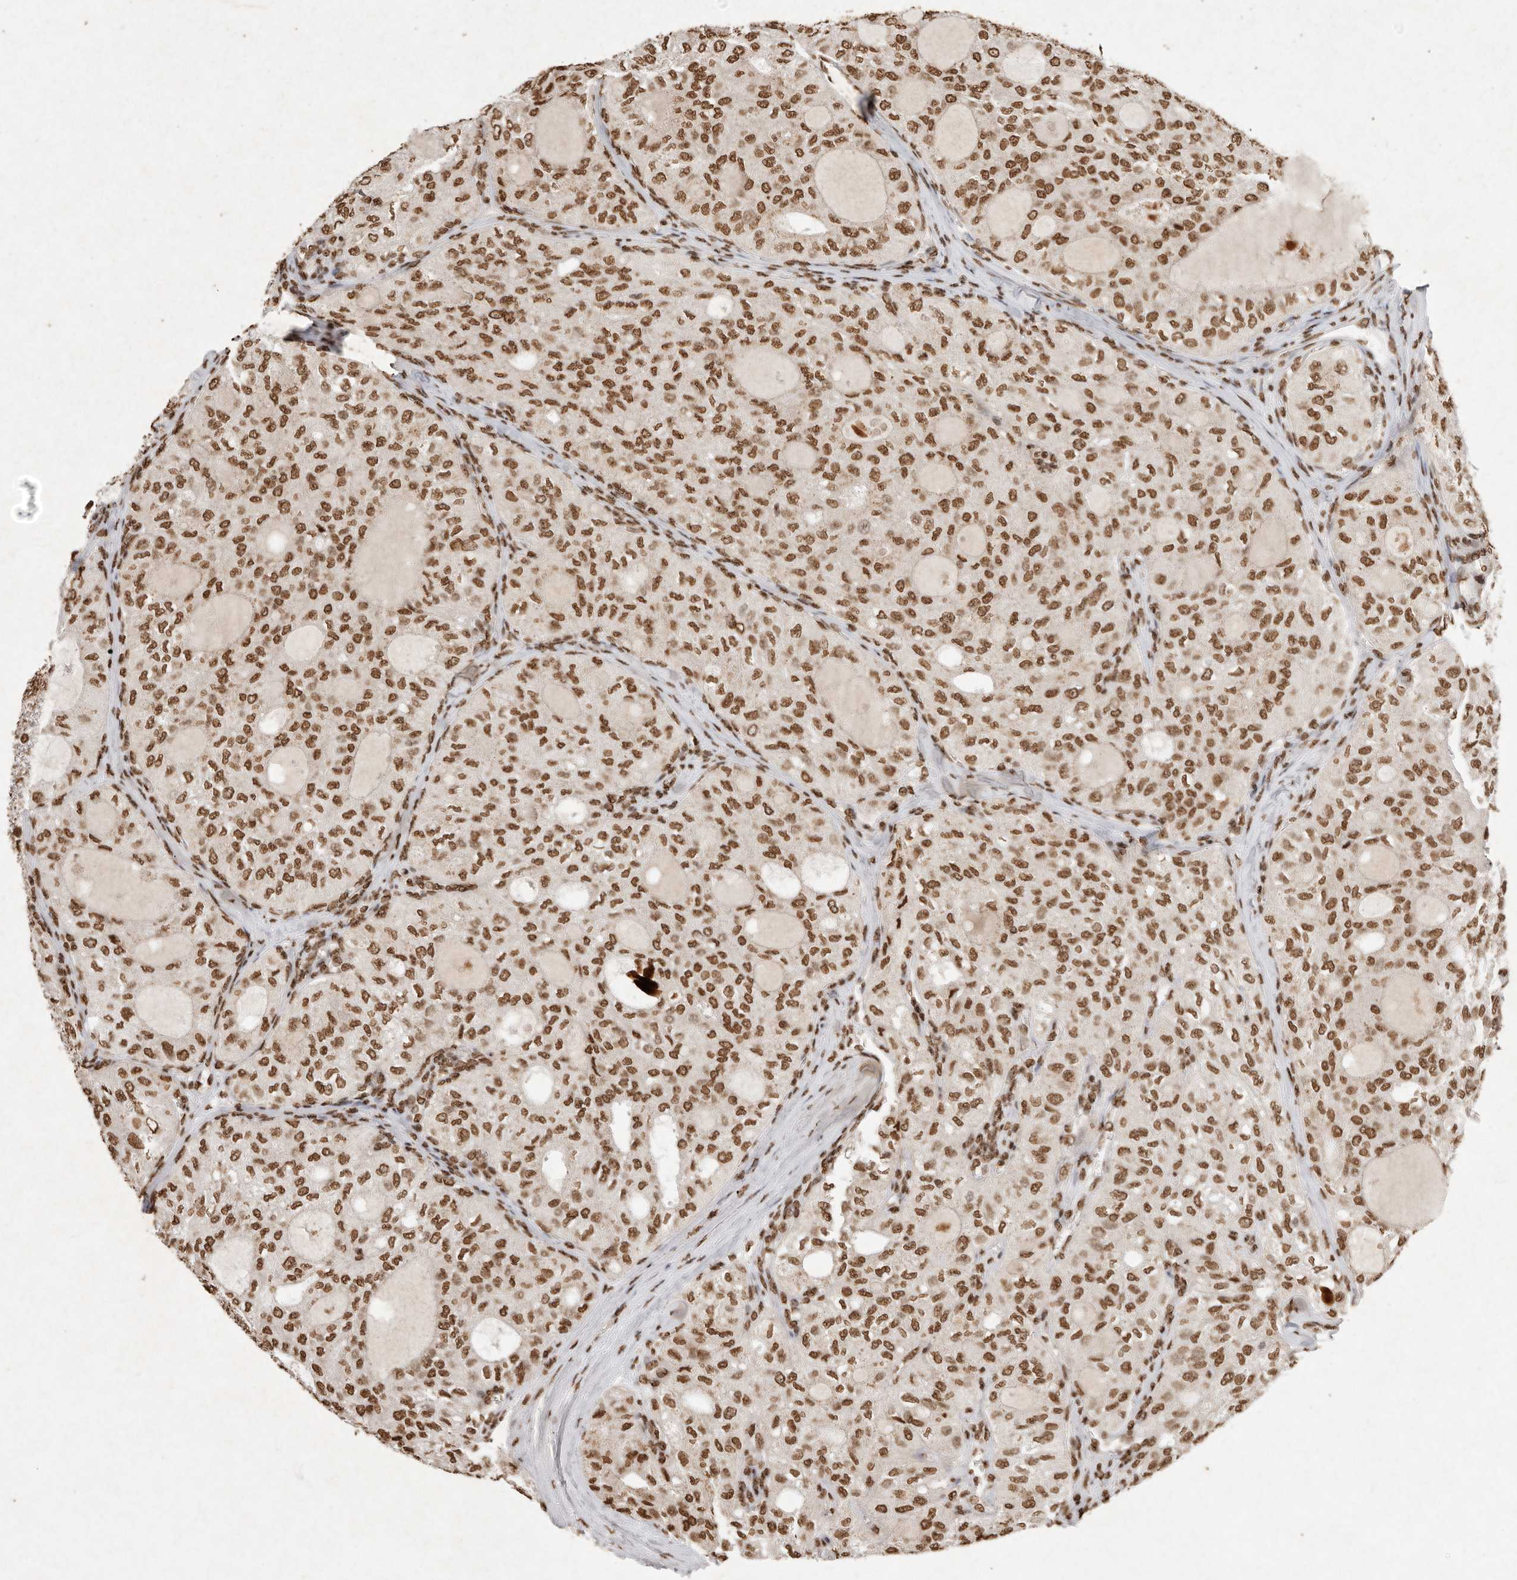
{"staining": {"intensity": "moderate", "quantity": ">75%", "location": "nuclear"}, "tissue": "thyroid cancer", "cell_type": "Tumor cells", "image_type": "cancer", "snomed": [{"axis": "morphology", "description": "Follicular adenoma carcinoma, NOS"}, {"axis": "topography", "description": "Thyroid gland"}], "caption": "Human follicular adenoma carcinoma (thyroid) stained with a brown dye reveals moderate nuclear positive expression in approximately >75% of tumor cells.", "gene": "NKX3-2", "patient": {"sex": "male", "age": 75}}